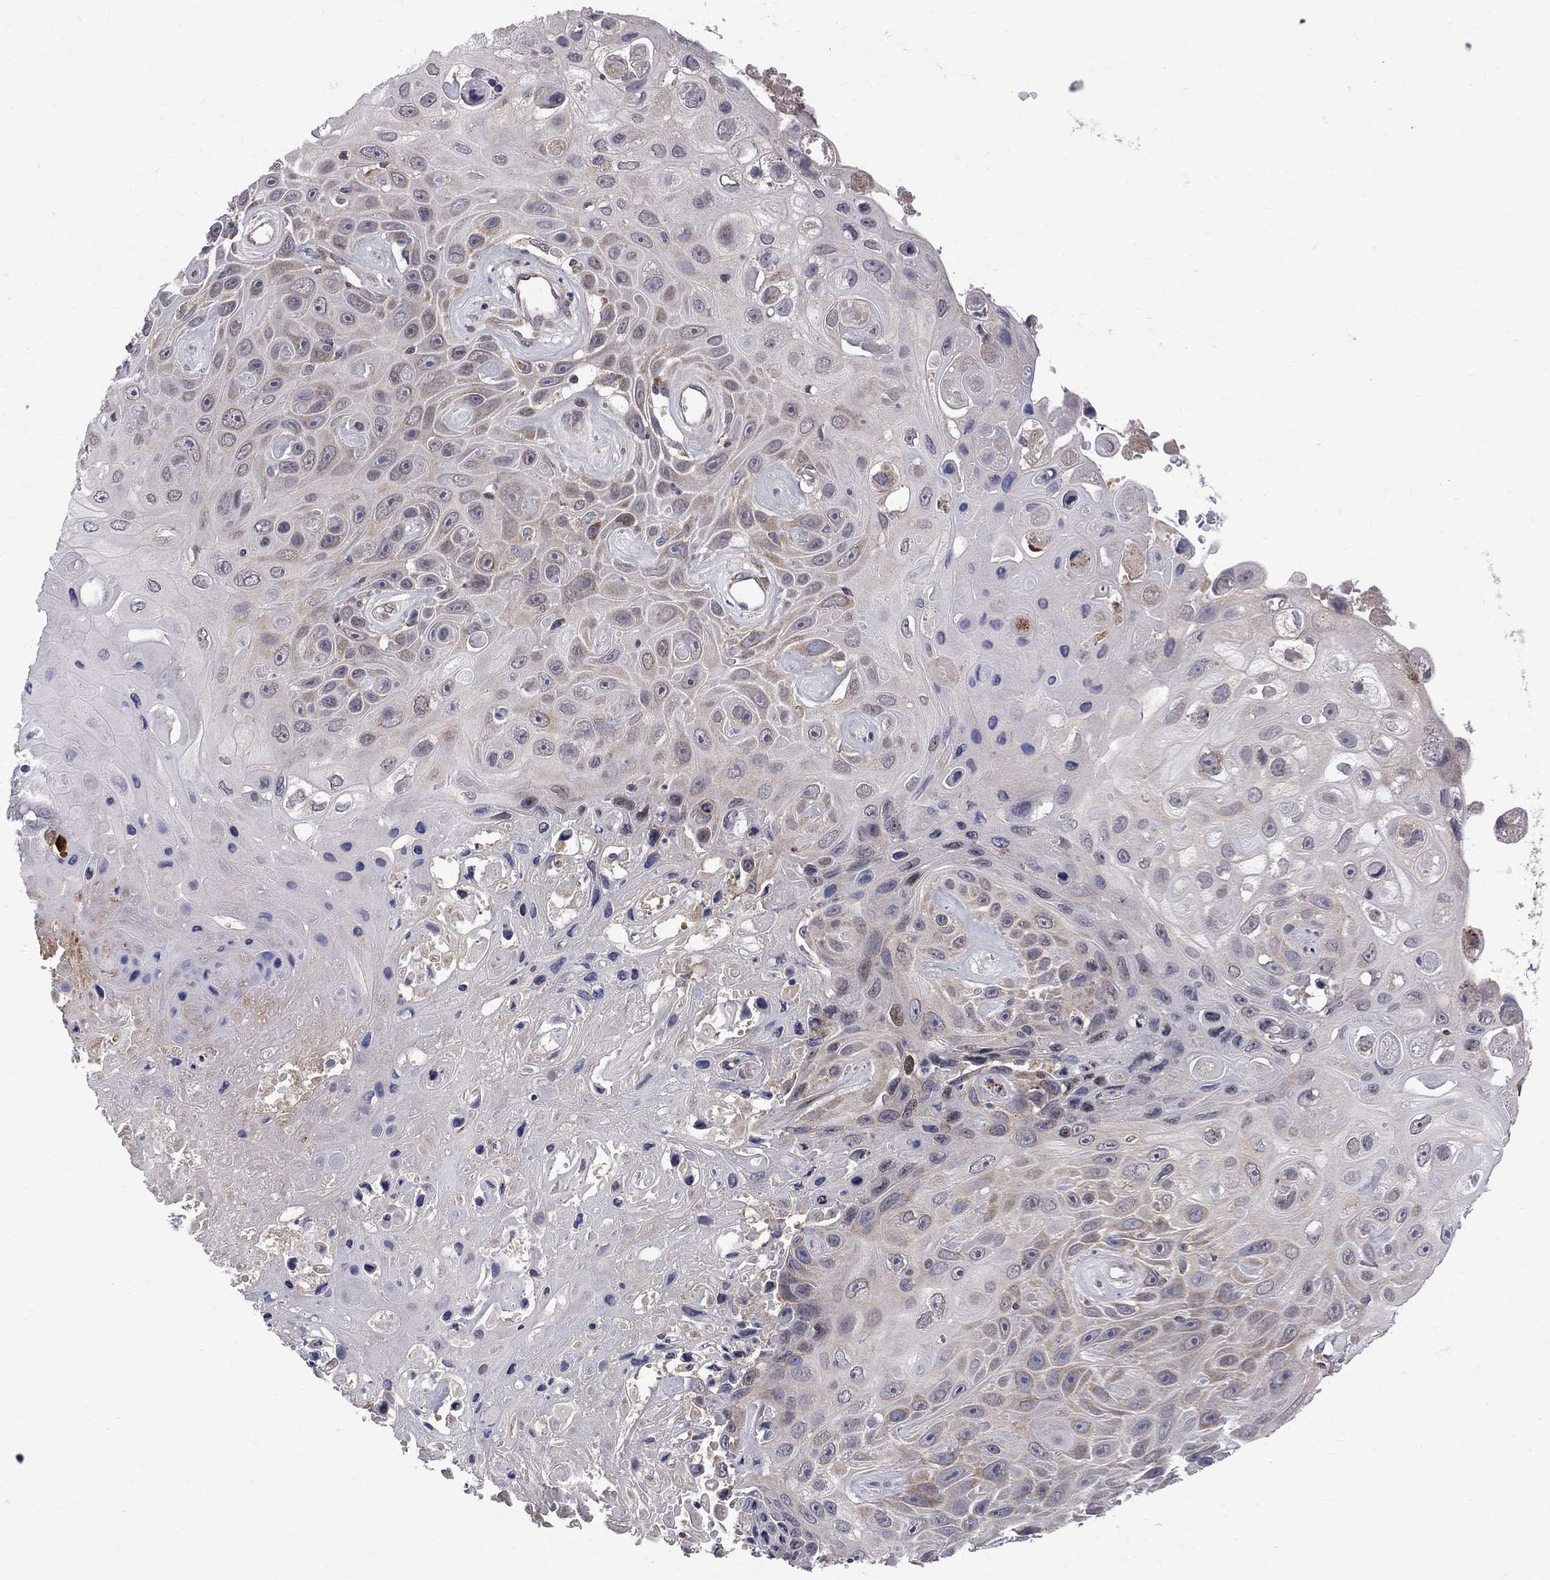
{"staining": {"intensity": "weak", "quantity": "<25%", "location": "cytoplasmic/membranous"}, "tissue": "skin cancer", "cell_type": "Tumor cells", "image_type": "cancer", "snomed": [{"axis": "morphology", "description": "Squamous cell carcinoma, NOS"}, {"axis": "topography", "description": "Skin"}], "caption": "Tumor cells show no significant expression in skin squamous cell carcinoma.", "gene": "CNOT11", "patient": {"sex": "male", "age": 82}}